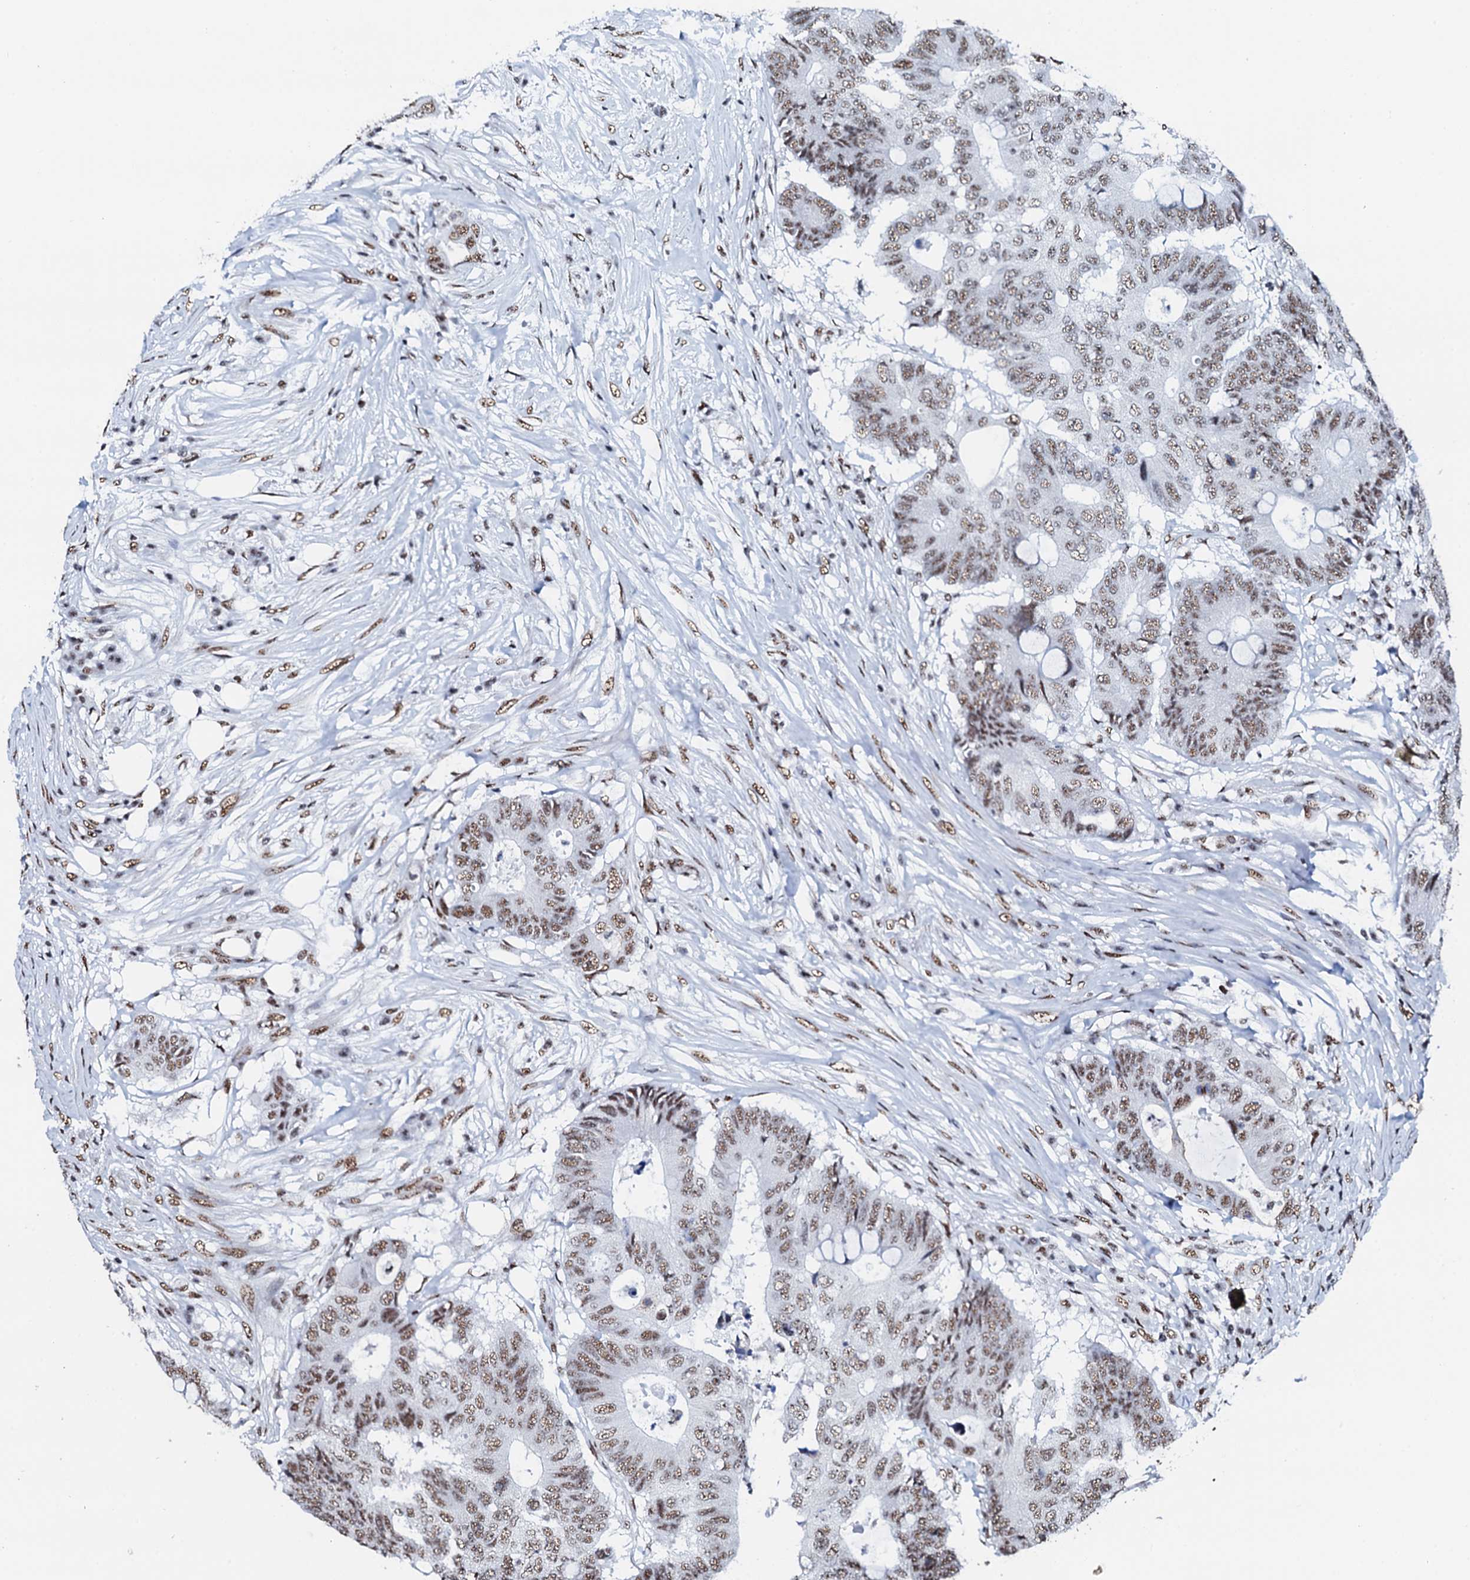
{"staining": {"intensity": "moderate", "quantity": ">75%", "location": "nuclear"}, "tissue": "colorectal cancer", "cell_type": "Tumor cells", "image_type": "cancer", "snomed": [{"axis": "morphology", "description": "Adenocarcinoma, NOS"}, {"axis": "topography", "description": "Colon"}], "caption": "An IHC histopathology image of neoplastic tissue is shown. Protein staining in brown labels moderate nuclear positivity in colorectal adenocarcinoma within tumor cells.", "gene": "NKAPD1", "patient": {"sex": "male", "age": 71}}